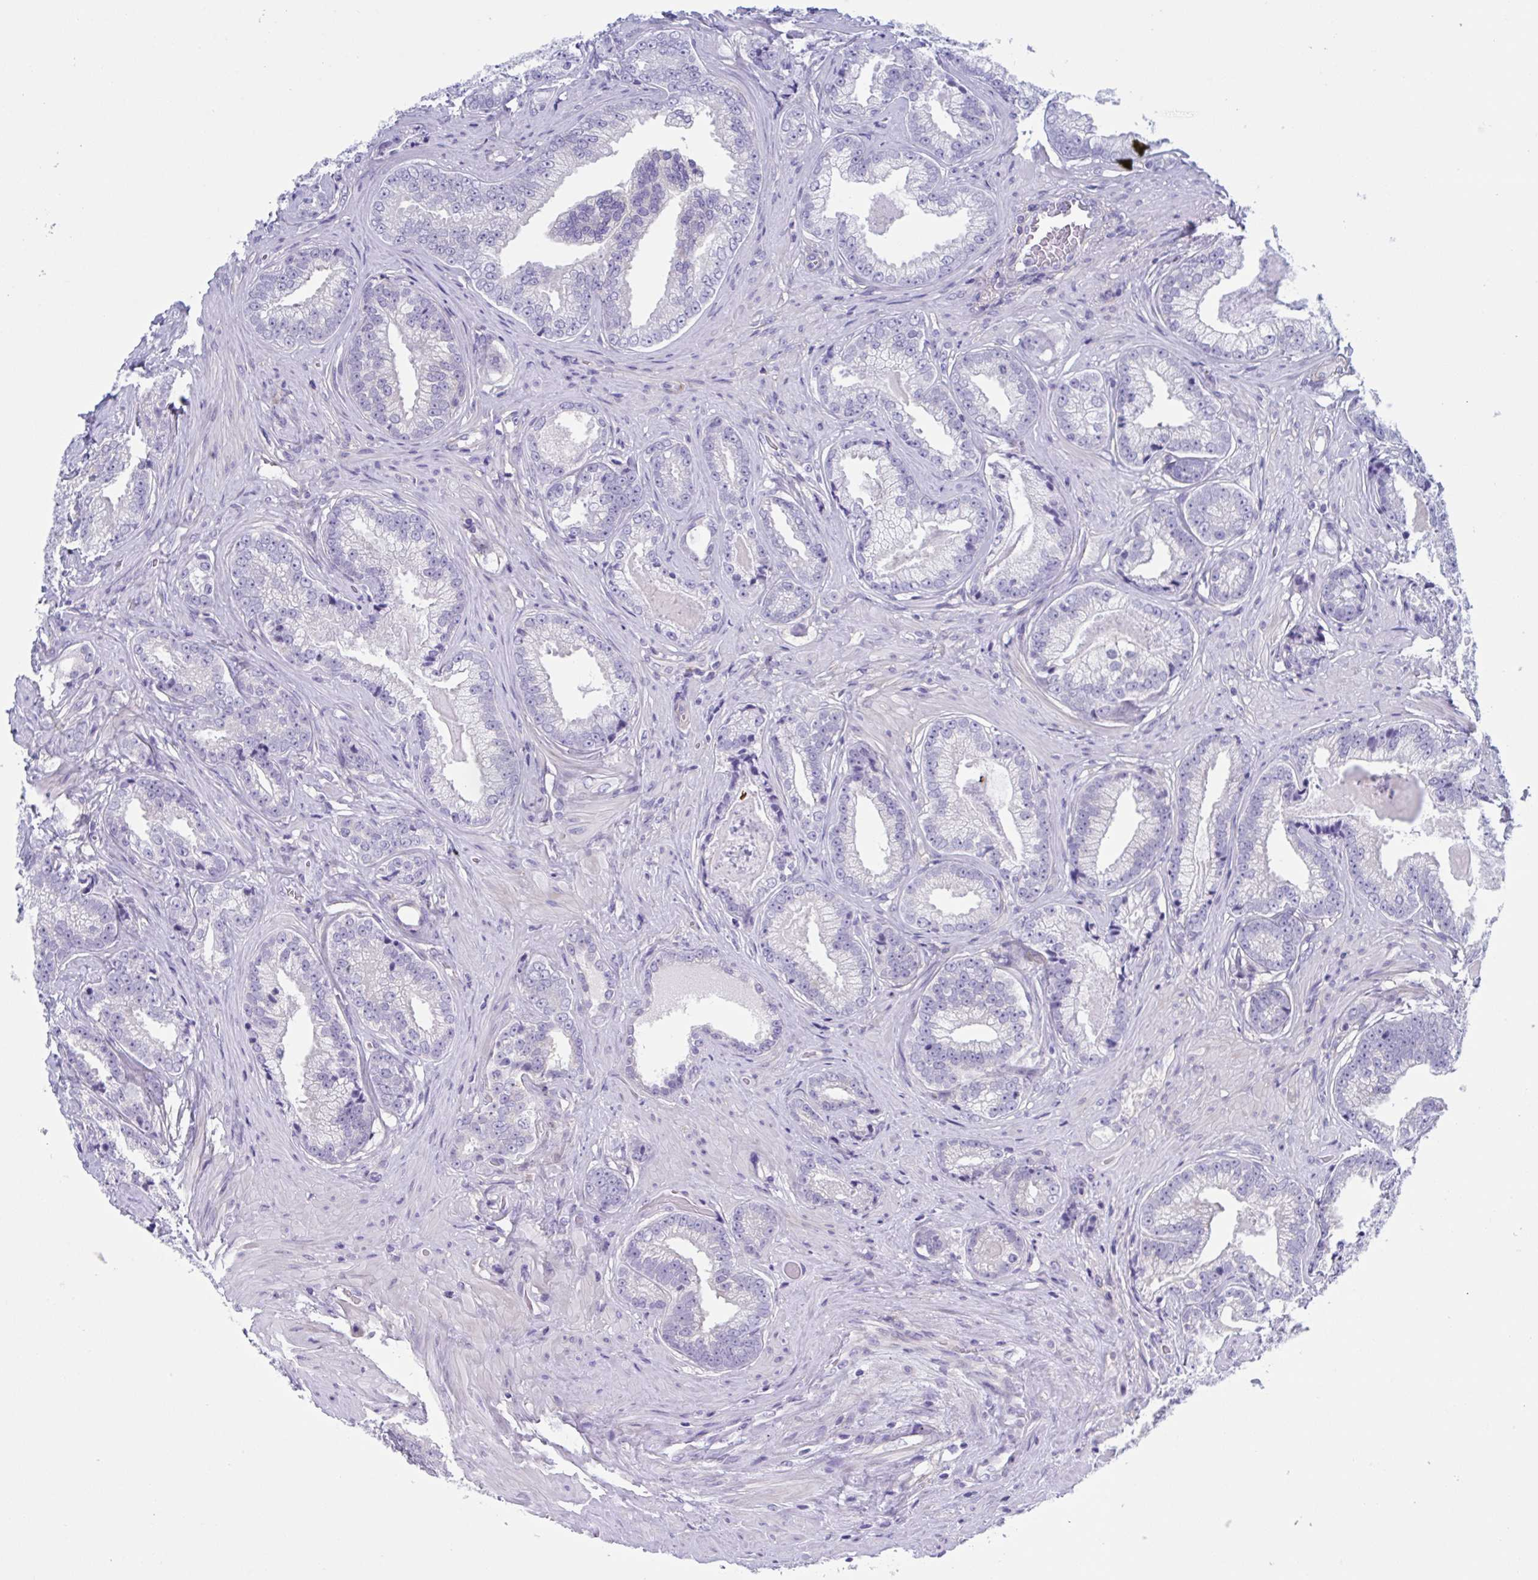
{"staining": {"intensity": "negative", "quantity": "none", "location": "none"}, "tissue": "prostate cancer", "cell_type": "Tumor cells", "image_type": "cancer", "snomed": [{"axis": "morphology", "description": "Adenocarcinoma, Low grade"}, {"axis": "topography", "description": "Prostate"}], "caption": "Immunohistochemistry (IHC) photomicrograph of neoplastic tissue: prostate cancer (low-grade adenocarcinoma) stained with DAB (3,3'-diaminobenzidine) reveals no significant protein positivity in tumor cells.", "gene": "LPIN3", "patient": {"sex": "male", "age": 61}}